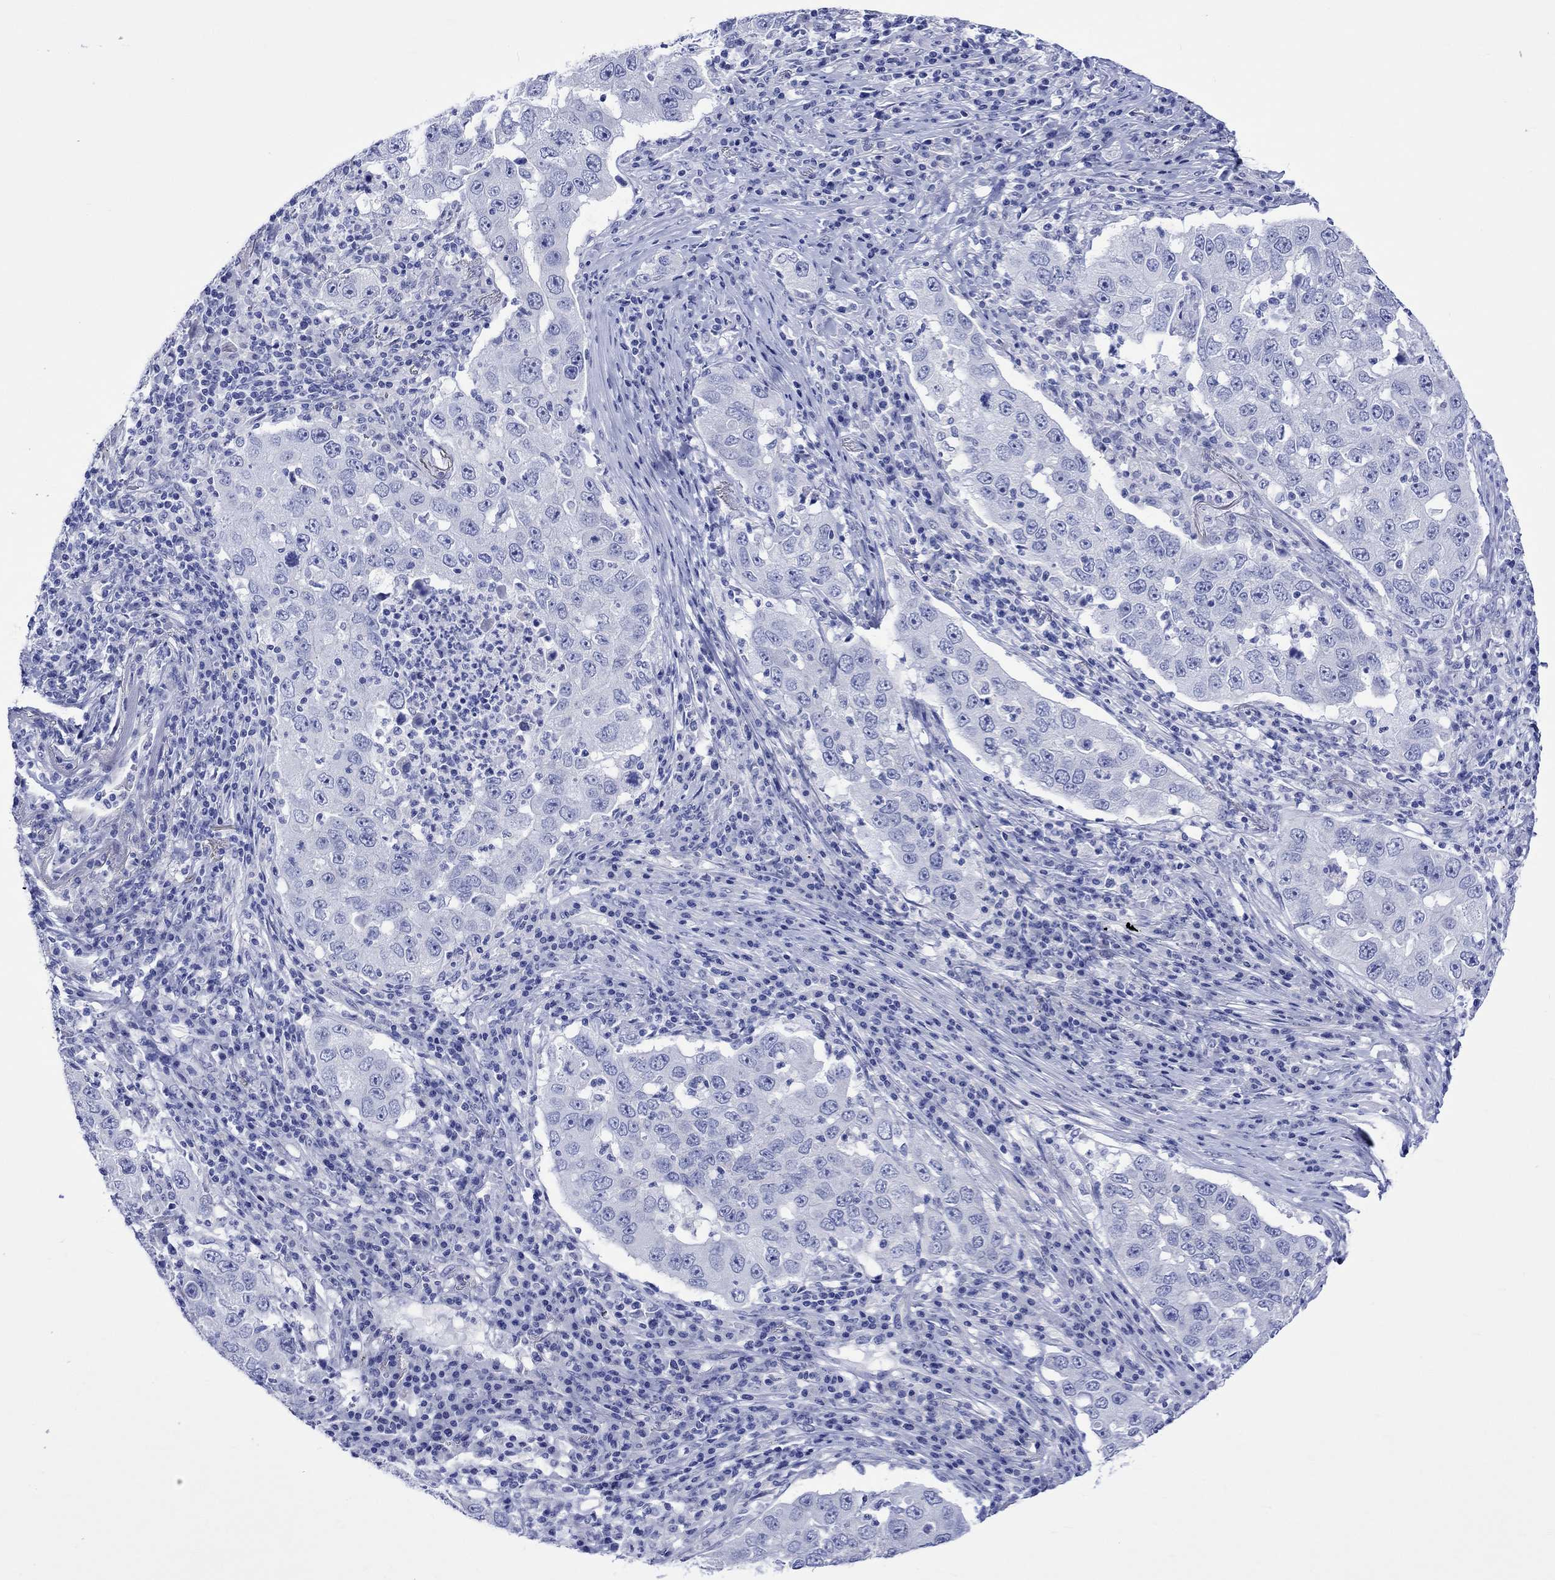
{"staining": {"intensity": "negative", "quantity": "none", "location": "none"}, "tissue": "lung cancer", "cell_type": "Tumor cells", "image_type": "cancer", "snomed": [{"axis": "morphology", "description": "Adenocarcinoma, NOS"}, {"axis": "topography", "description": "Lung"}], "caption": "High power microscopy photomicrograph of an immunohistochemistry (IHC) micrograph of lung cancer (adenocarcinoma), revealing no significant expression in tumor cells.", "gene": "HARBI1", "patient": {"sex": "male", "age": 73}}